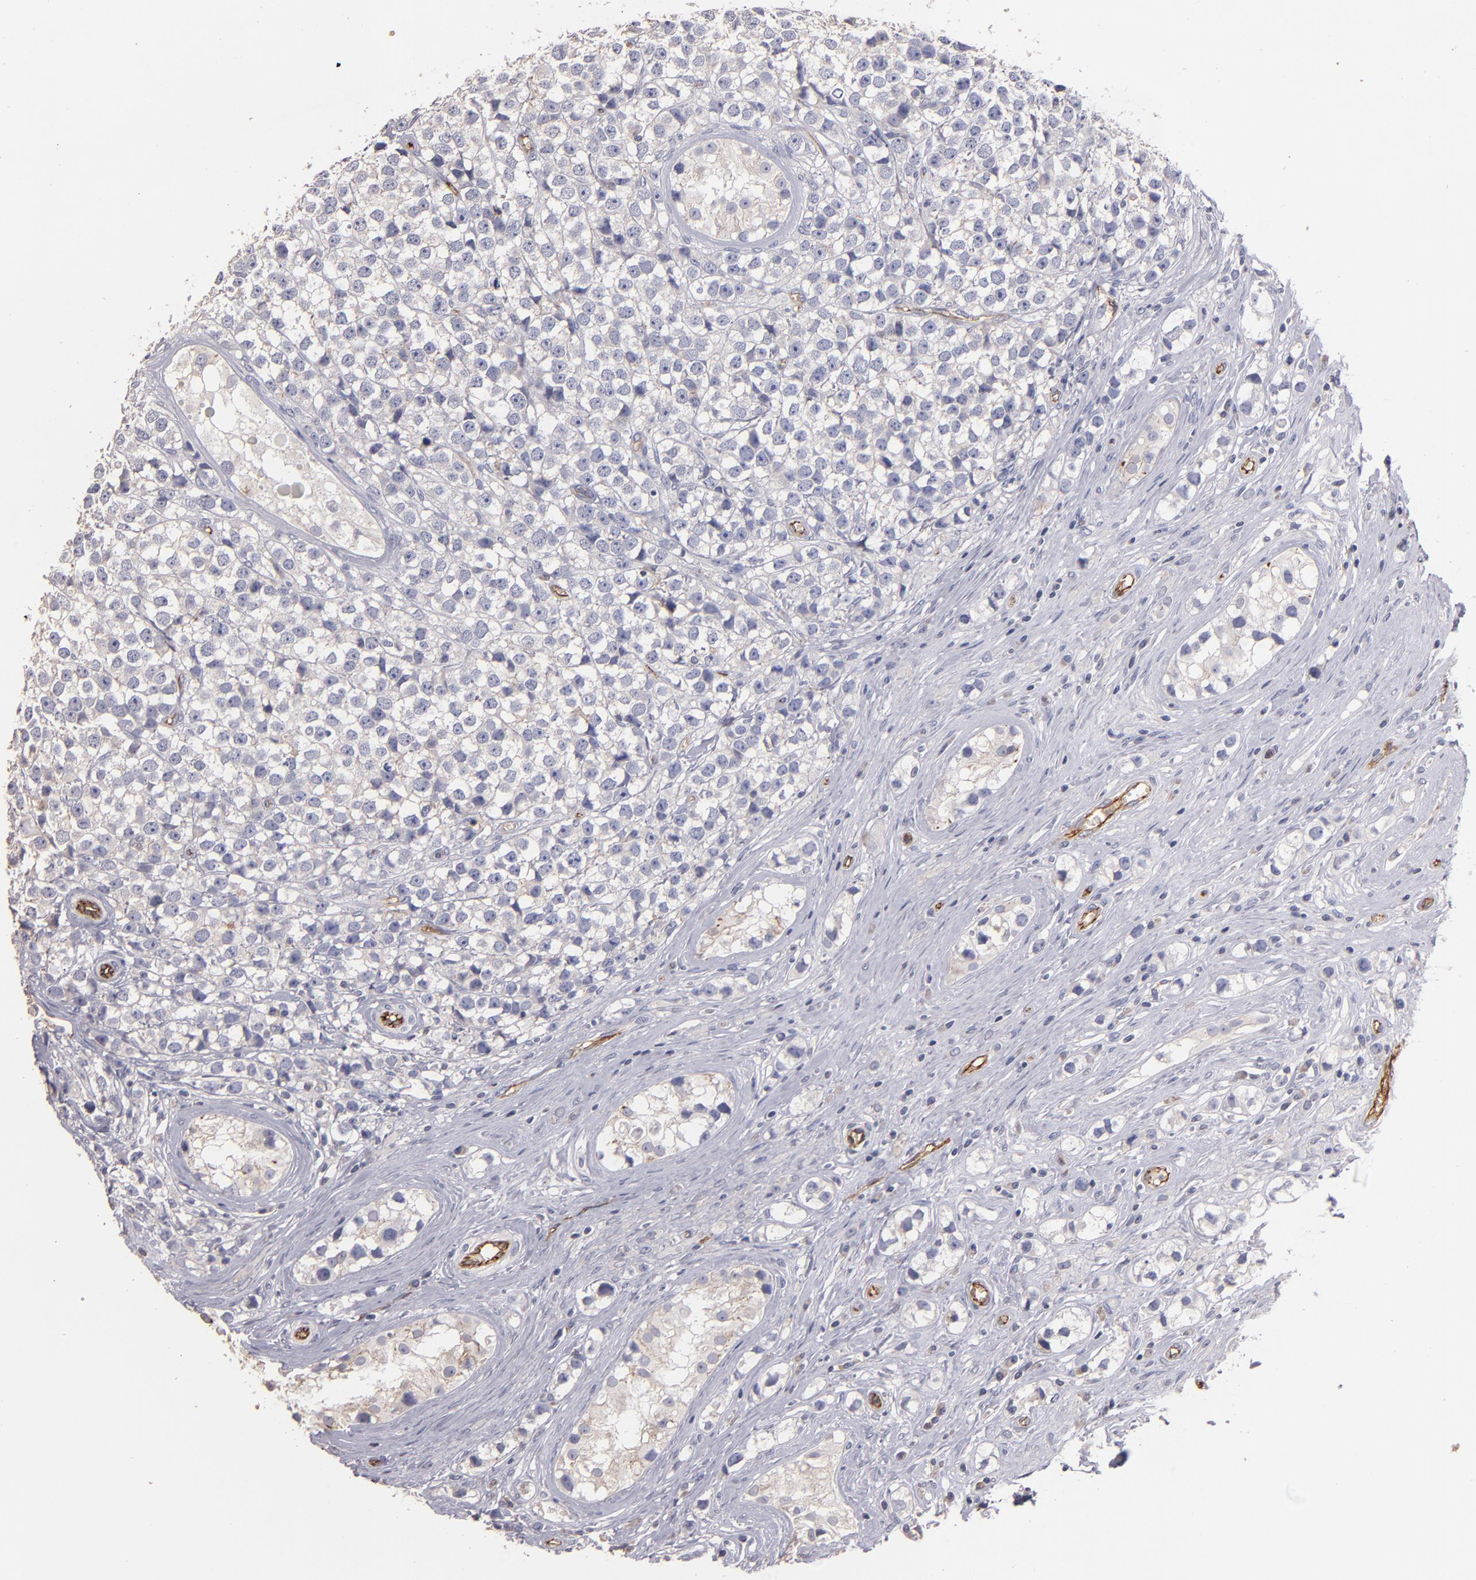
{"staining": {"intensity": "negative", "quantity": "none", "location": "none"}, "tissue": "testis cancer", "cell_type": "Tumor cells", "image_type": "cancer", "snomed": [{"axis": "morphology", "description": "Seminoma, NOS"}, {"axis": "topography", "description": "Testis"}], "caption": "High power microscopy photomicrograph of an immunohistochemistry (IHC) micrograph of testis seminoma, revealing no significant positivity in tumor cells.", "gene": "CLDN5", "patient": {"sex": "male", "age": 25}}